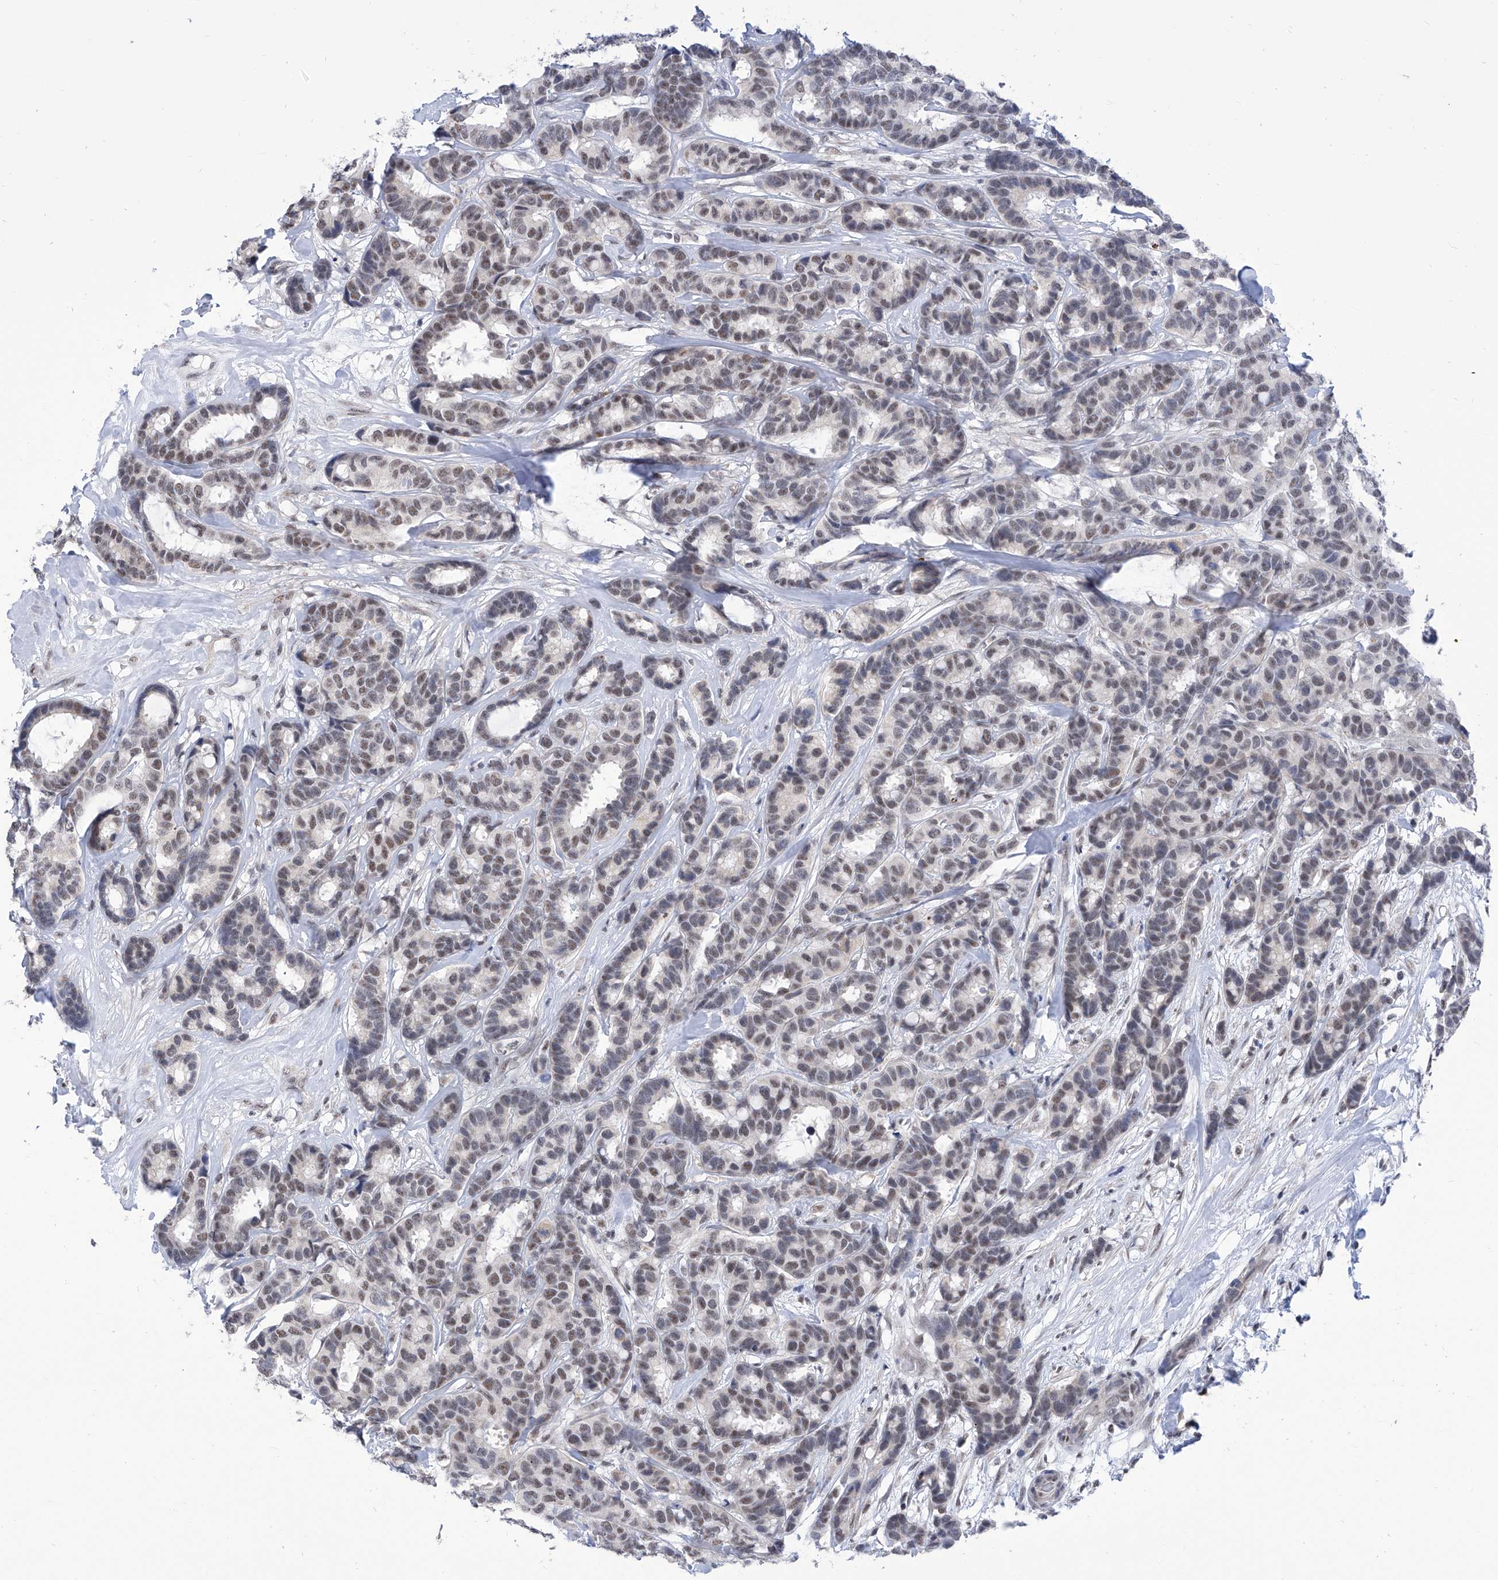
{"staining": {"intensity": "weak", "quantity": "25%-75%", "location": "nuclear"}, "tissue": "breast cancer", "cell_type": "Tumor cells", "image_type": "cancer", "snomed": [{"axis": "morphology", "description": "Duct carcinoma"}, {"axis": "topography", "description": "Breast"}], "caption": "A high-resolution photomicrograph shows immunohistochemistry staining of breast invasive ductal carcinoma, which displays weak nuclear staining in approximately 25%-75% of tumor cells.", "gene": "SART1", "patient": {"sex": "female", "age": 87}}